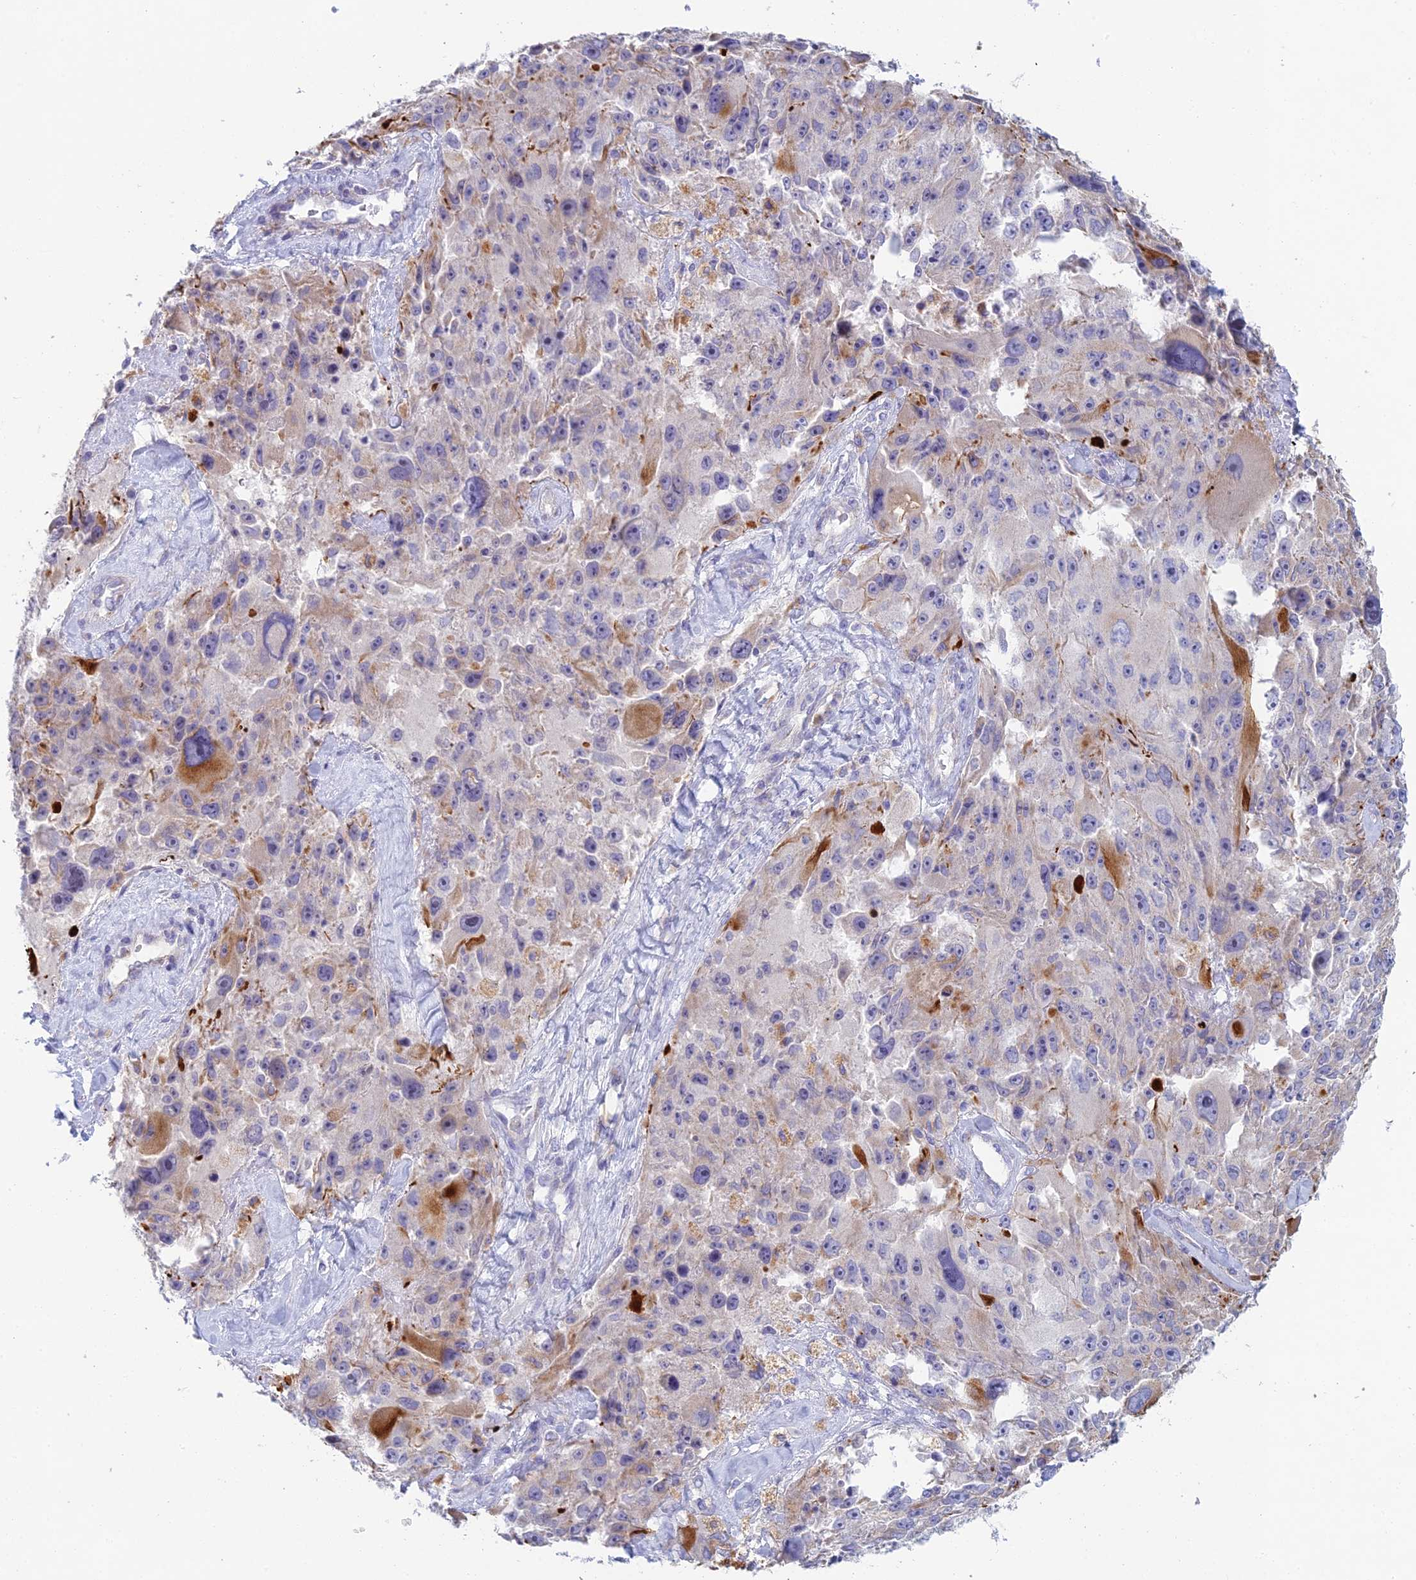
{"staining": {"intensity": "moderate", "quantity": "<25%", "location": "cytoplasmic/membranous"}, "tissue": "melanoma", "cell_type": "Tumor cells", "image_type": "cancer", "snomed": [{"axis": "morphology", "description": "Malignant melanoma, Metastatic site"}, {"axis": "topography", "description": "Lymph node"}], "caption": "Immunohistochemistry (IHC) photomicrograph of melanoma stained for a protein (brown), which reveals low levels of moderate cytoplasmic/membranous positivity in about <25% of tumor cells.", "gene": "FERD3L", "patient": {"sex": "male", "age": 62}}